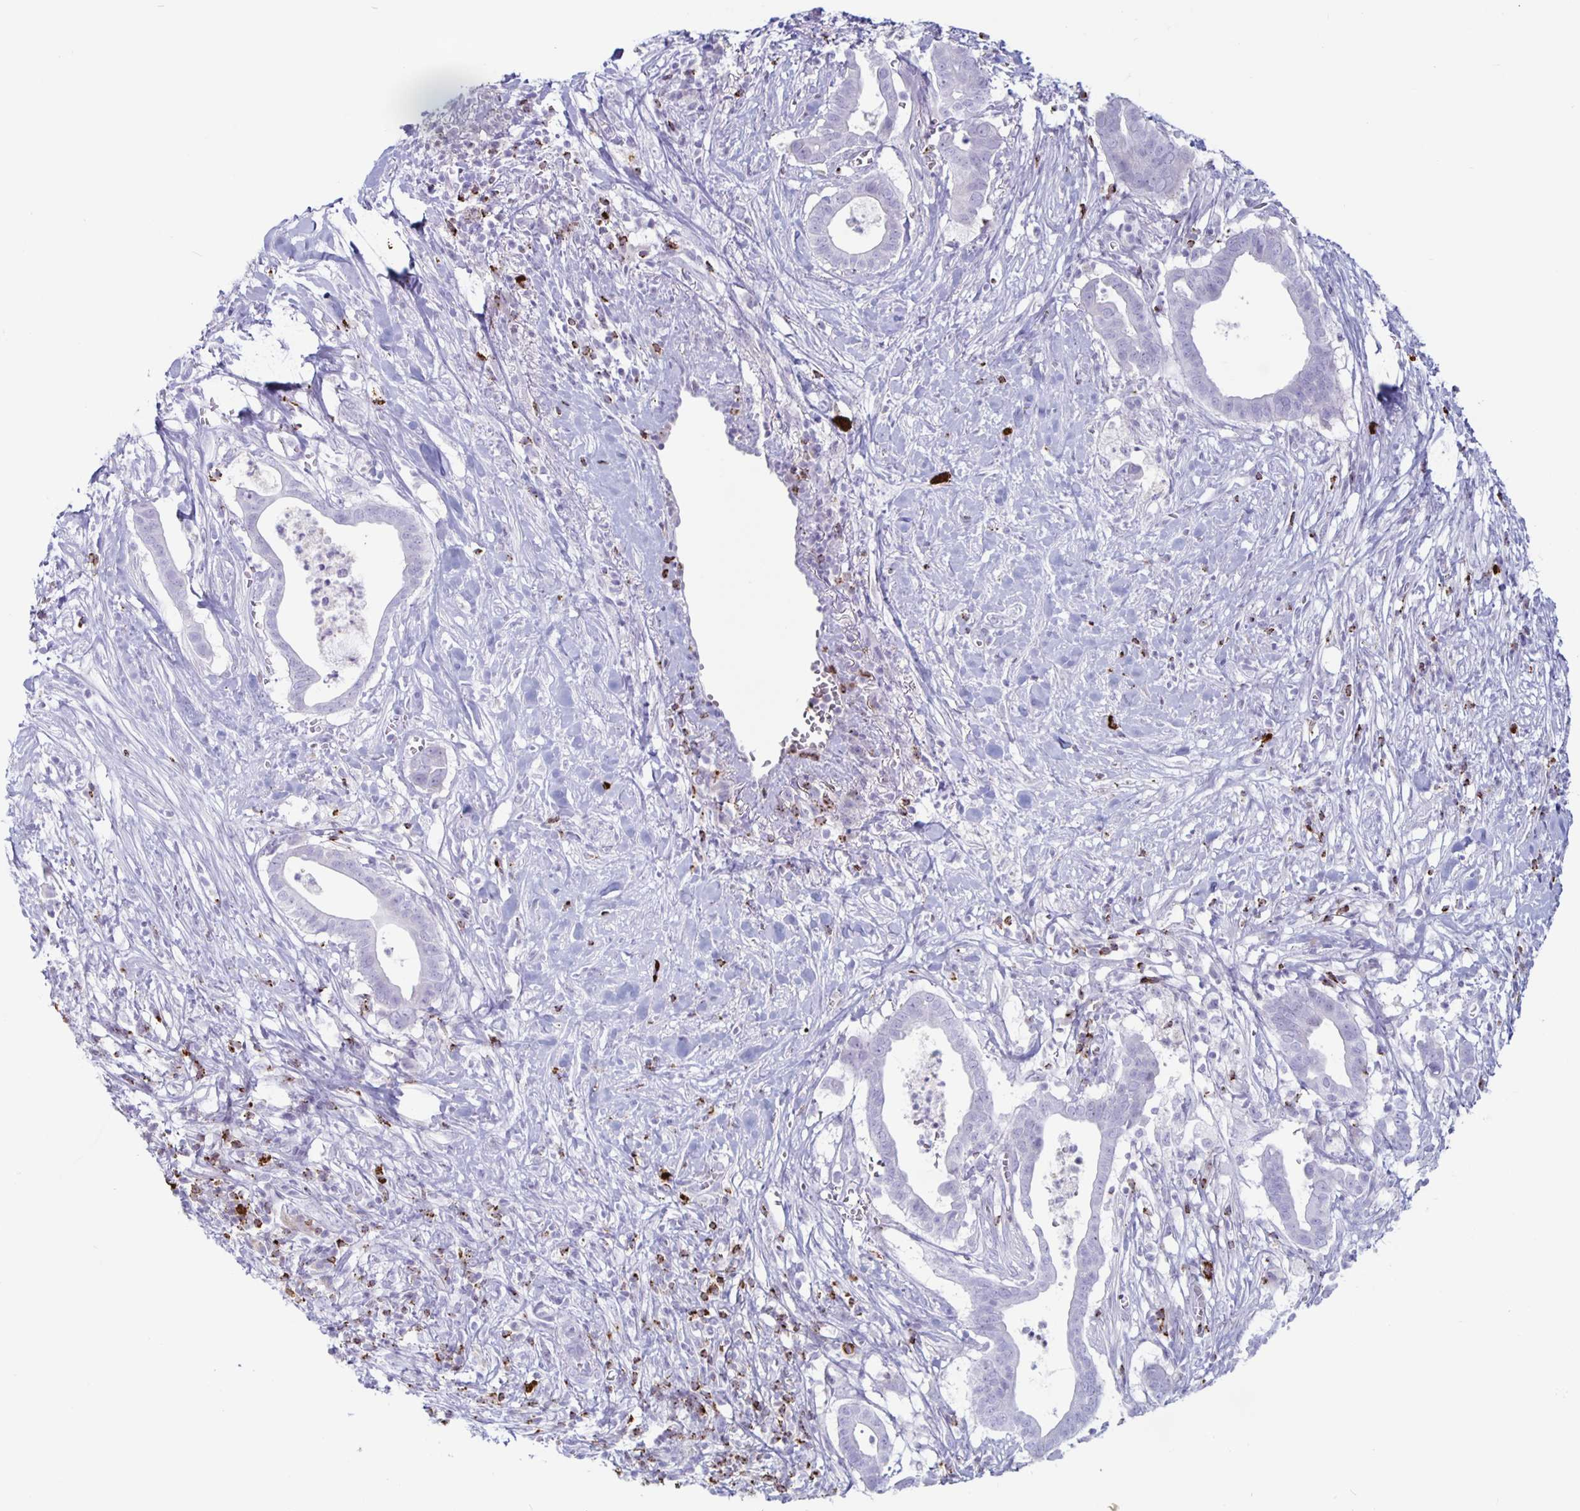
{"staining": {"intensity": "negative", "quantity": "none", "location": "none"}, "tissue": "pancreatic cancer", "cell_type": "Tumor cells", "image_type": "cancer", "snomed": [{"axis": "morphology", "description": "Adenocarcinoma, NOS"}, {"axis": "topography", "description": "Pancreas"}], "caption": "A high-resolution image shows immunohistochemistry (IHC) staining of pancreatic adenocarcinoma, which reveals no significant positivity in tumor cells.", "gene": "GZMK", "patient": {"sex": "male", "age": 61}}